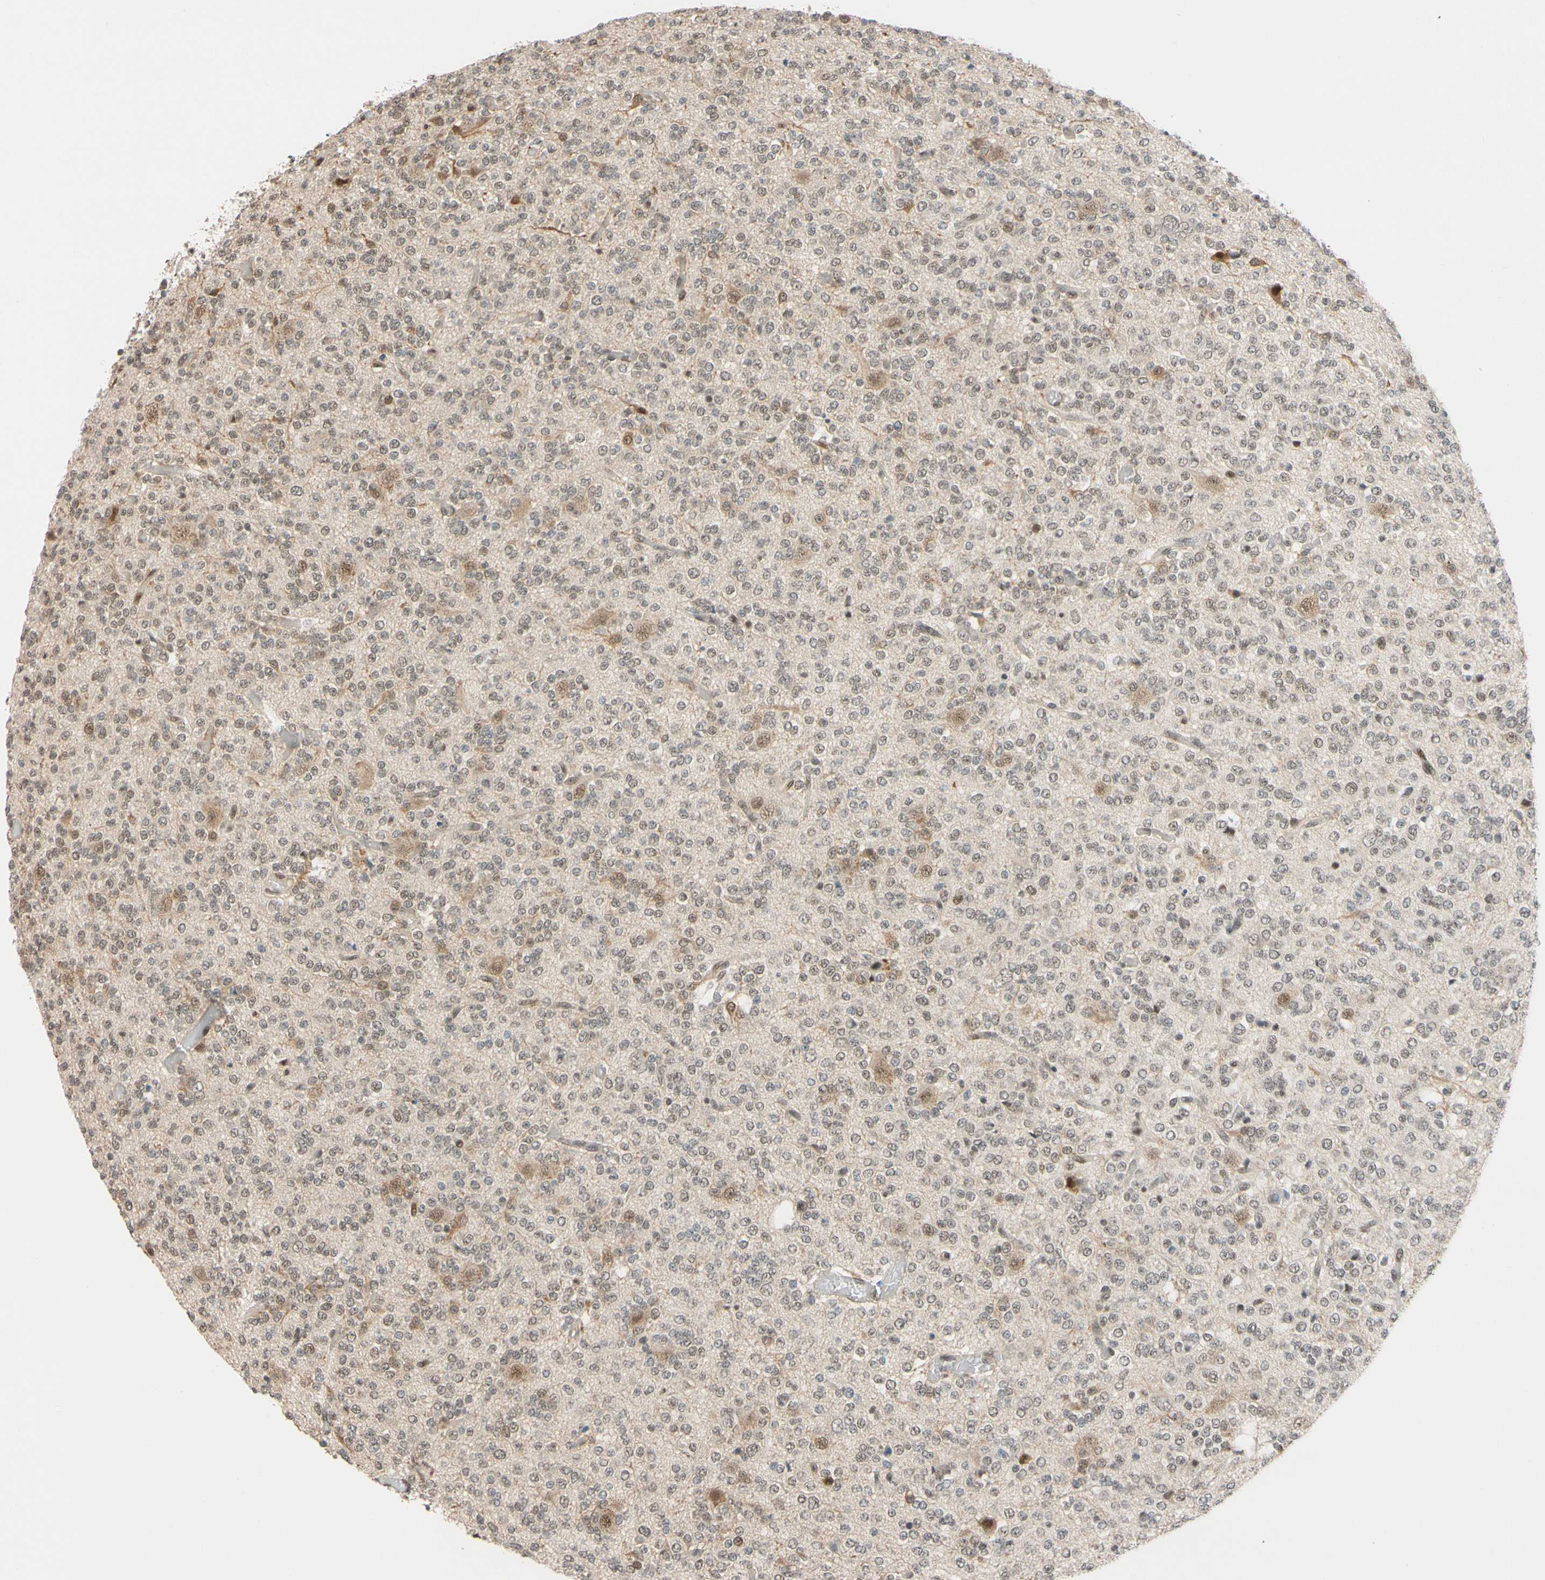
{"staining": {"intensity": "weak", "quantity": "25%-75%", "location": "cytoplasmic/membranous,nuclear"}, "tissue": "glioma", "cell_type": "Tumor cells", "image_type": "cancer", "snomed": [{"axis": "morphology", "description": "Glioma, malignant, Low grade"}, {"axis": "topography", "description": "Brain"}], "caption": "Tumor cells exhibit low levels of weak cytoplasmic/membranous and nuclear staining in about 25%-75% of cells in malignant glioma (low-grade).", "gene": "TAF4", "patient": {"sex": "male", "age": 38}}